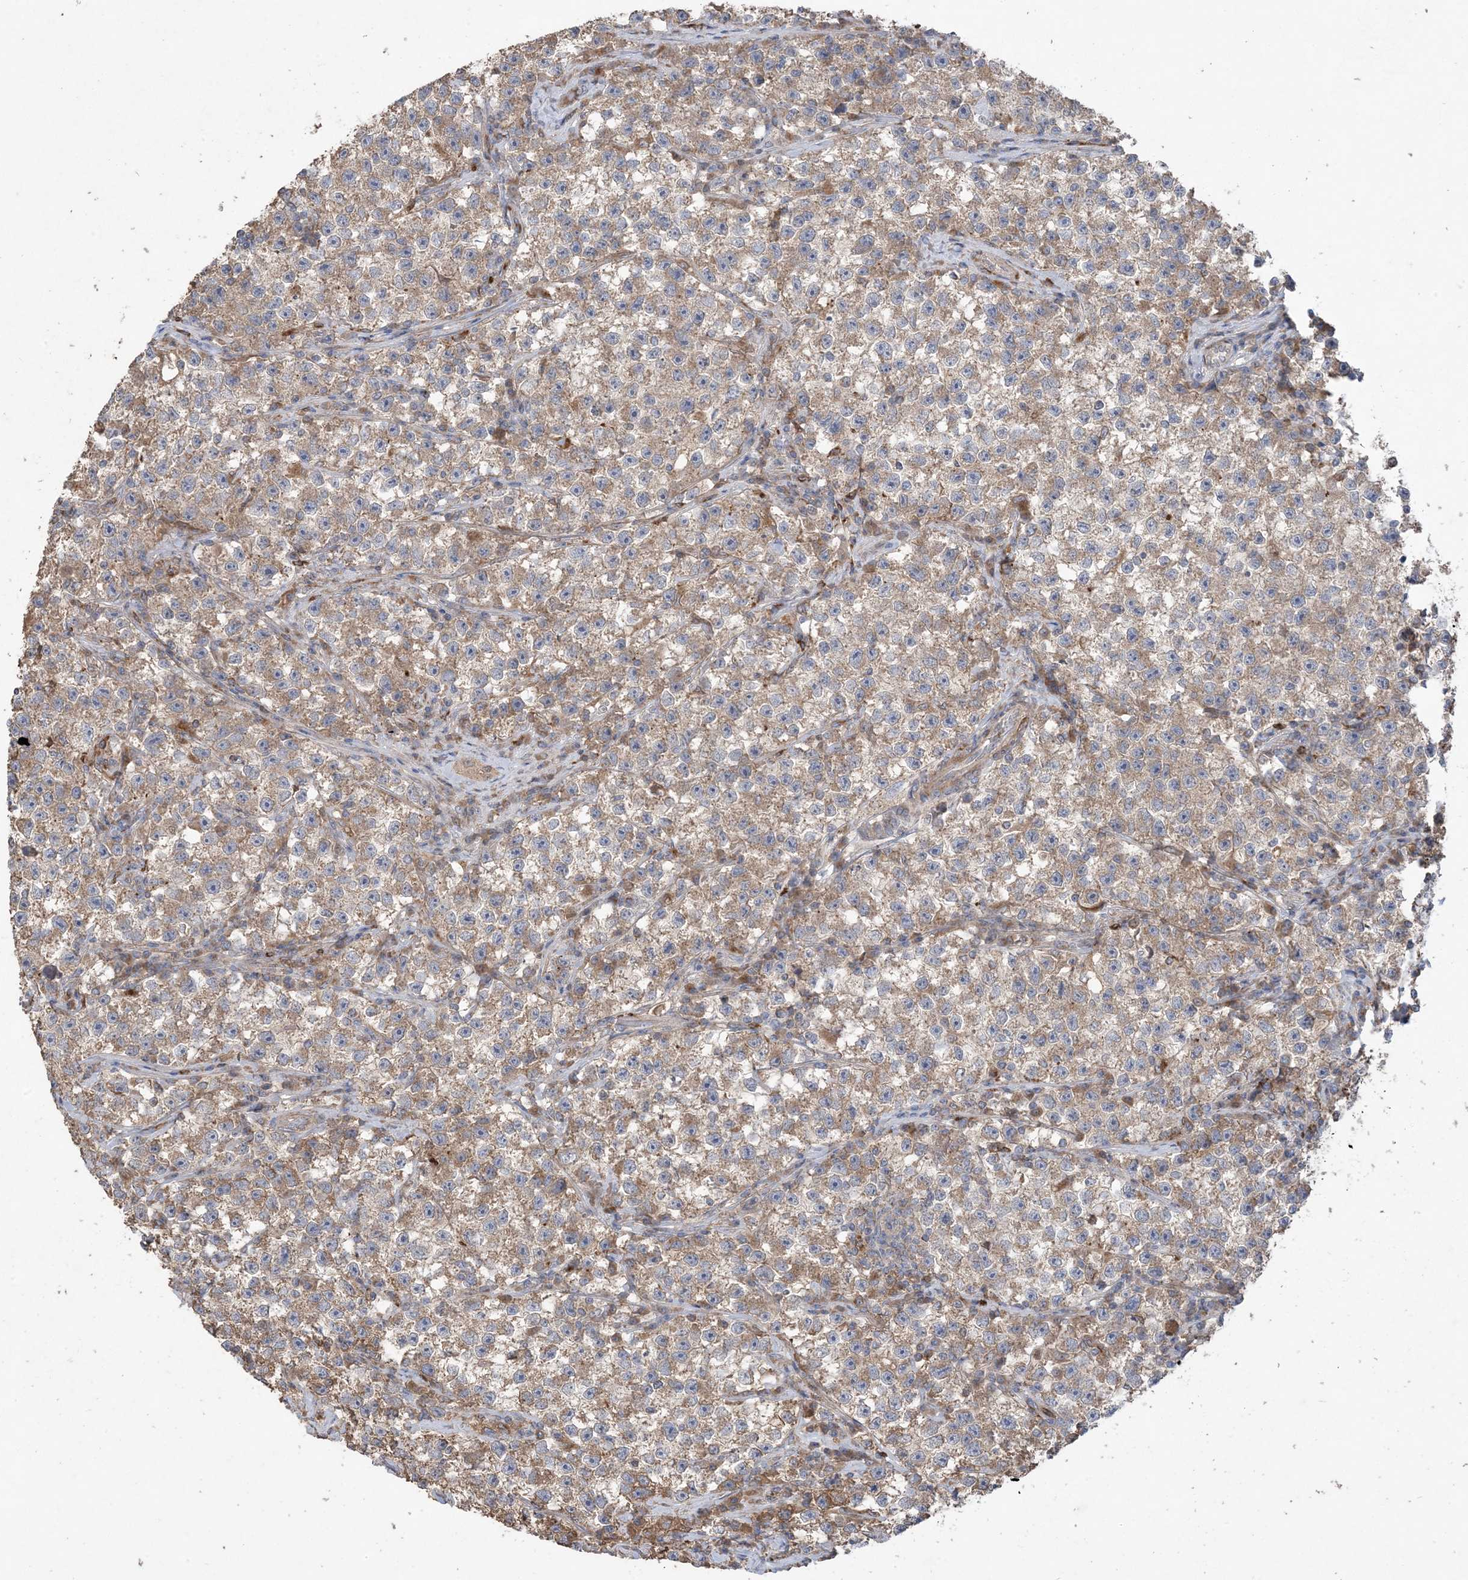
{"staining": {"intensity": "weak", "quantity": ">75%", "location": "cytoplasmic/membranous"}, "tissue": "testis cancer", "cell_type": "Tumor cells", "image_type": "cancer", "snomed": [{"axis": "morphology", "description": "Seminoma, NOS"}, {"axis": "topography", "description": "Testis"}], "caption": "This is an image of immunohistochemistry (IHC) staining of testis cancer (seminoma), which shows weak staining in the cytoplasmic/membranous of tumor cells.", "gene": "MASP2", "patient": {"sex": "male", "age": 22}}